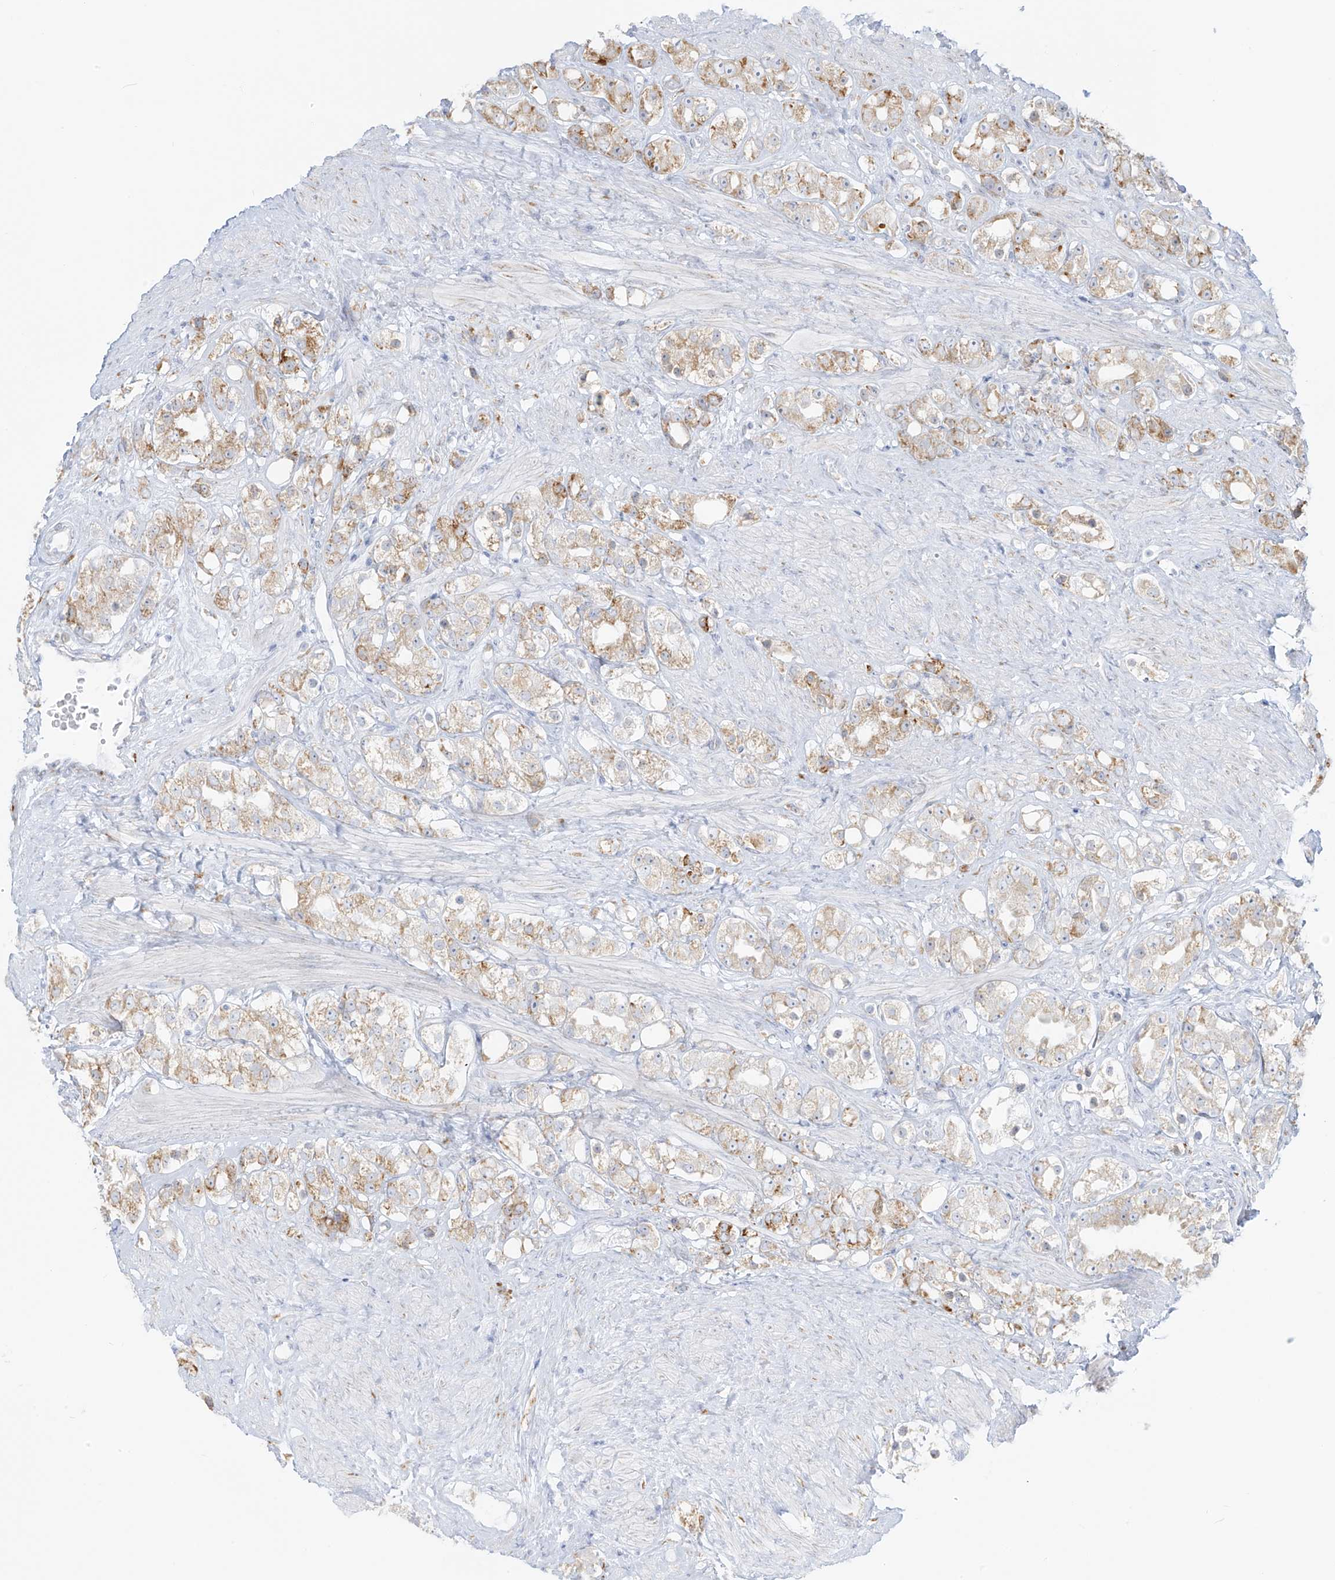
{"staining": {"intensity": "moderate", "quantity": "25%-75%", "location": "cytoplasmic/membranous"}, "tissue": "prostate cancer", "cell_type": "Tumor cells", "image_type": "cancer", "snomed": [{"axis": "morphology", "description": "Adenocarcinoma, NOS"}, {"axis": "topography", "description": "Prostate"}], "caption": "Prostate adenocarcinoma stained with a protein marker exhibits moderate staining in tumor cells.", "gene": "LRRC59", "patient": {"sex": "male", "age": 79}}